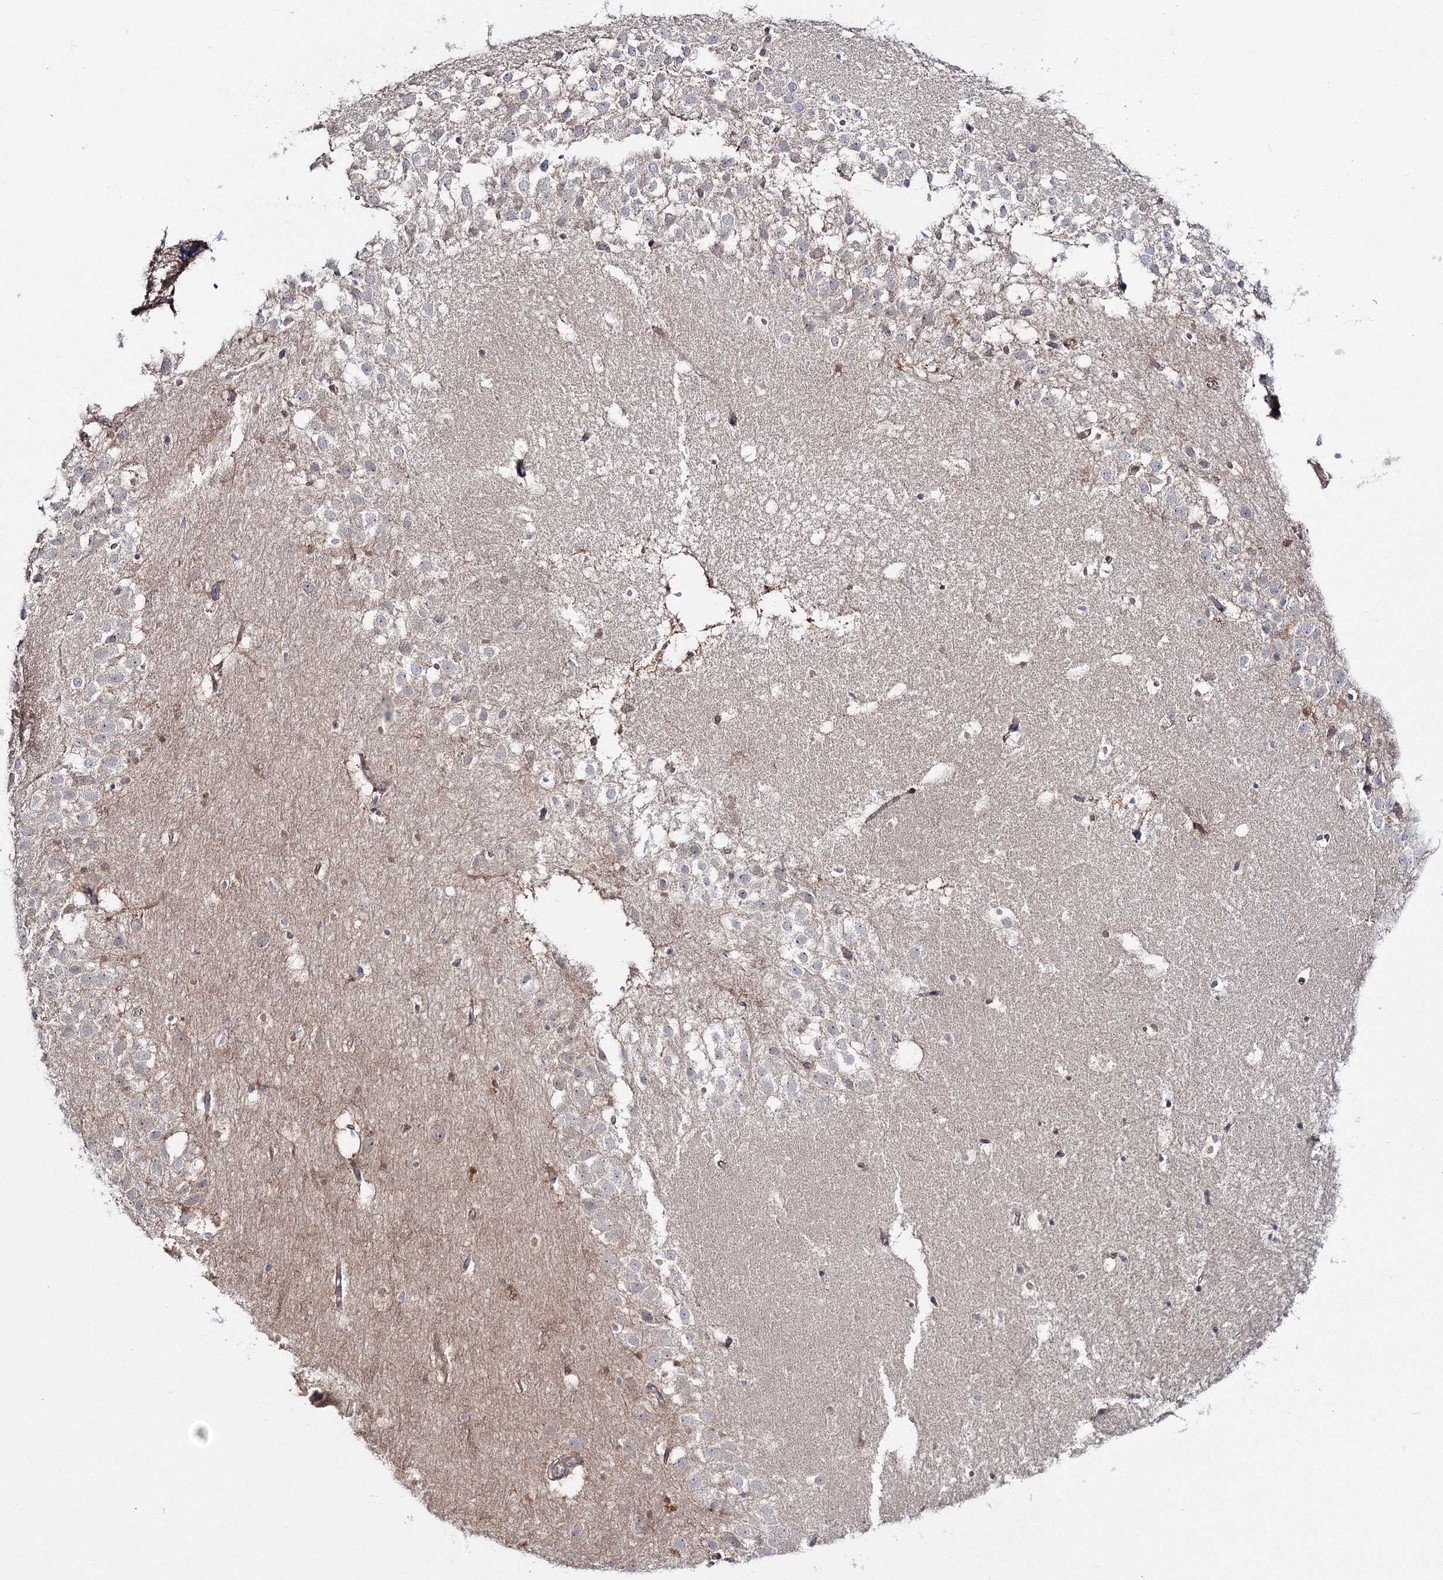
{"staining": {"intensity": "weak", "quantity": "<25%", "location": "cytoplasmic/membranous"}, "tissue": "hippocampus", "cell_type": "Glial cells", "image_type": "normal", "snomed": [{"axis": "morphology", "description": "Normal tissue, NOS"}, {"axis": "topography", "description": "Hippocampus"}], "caption": "IHC of unremarkable hippocampus demonstrates no positivity in glial cells. The staining is performed using DAB (3,3'-diaminobenzidine) brown chromogen with nuclei counter-stained in using hematoxylin.", "gene": "IPMK", "patient": {"sex": "female", "age": 52}}